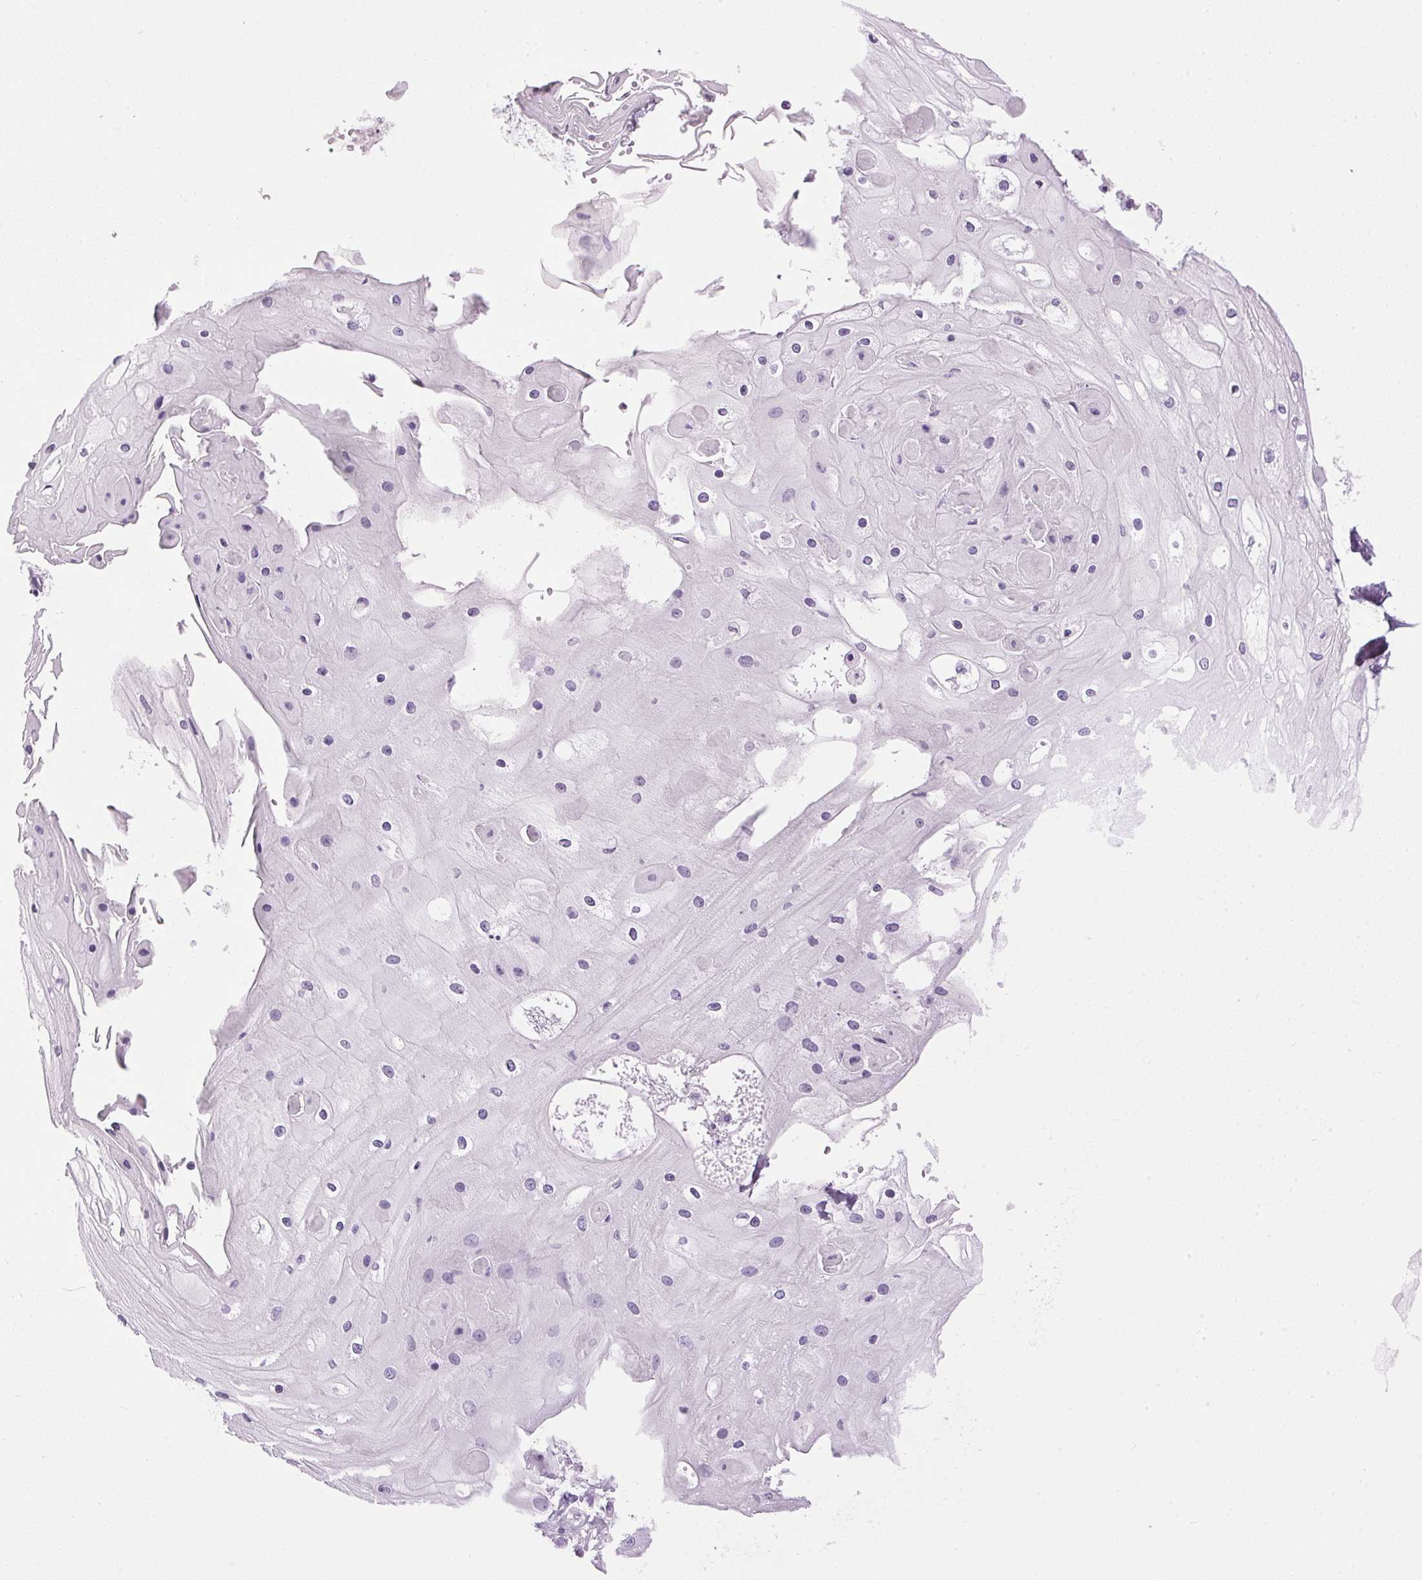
{"staining": {"intensity": "negative", "quantity": "none", "location": "none"}, "tissue": "skin cancer", "cell_type": "Tumor cells", "image_type": "cancer", "snomed": [{"axis": "morphology", "description": "Squamous cell carcinoma, NOS"}, {"axis": "topography", "description": "Skin"}], "caption": "High magnification brightfield microscopy of skin squamous cell carcinoma stained with DAB (3,3'-diaminobenzidine) (brown) and counterstained with hematoxylin (blue): tumor cells show no significant staining. (Brightfield microscopy of DAB IHC at high magnification).", "gene": "SP7", "patient": {"sex": "male", "age": 70}}